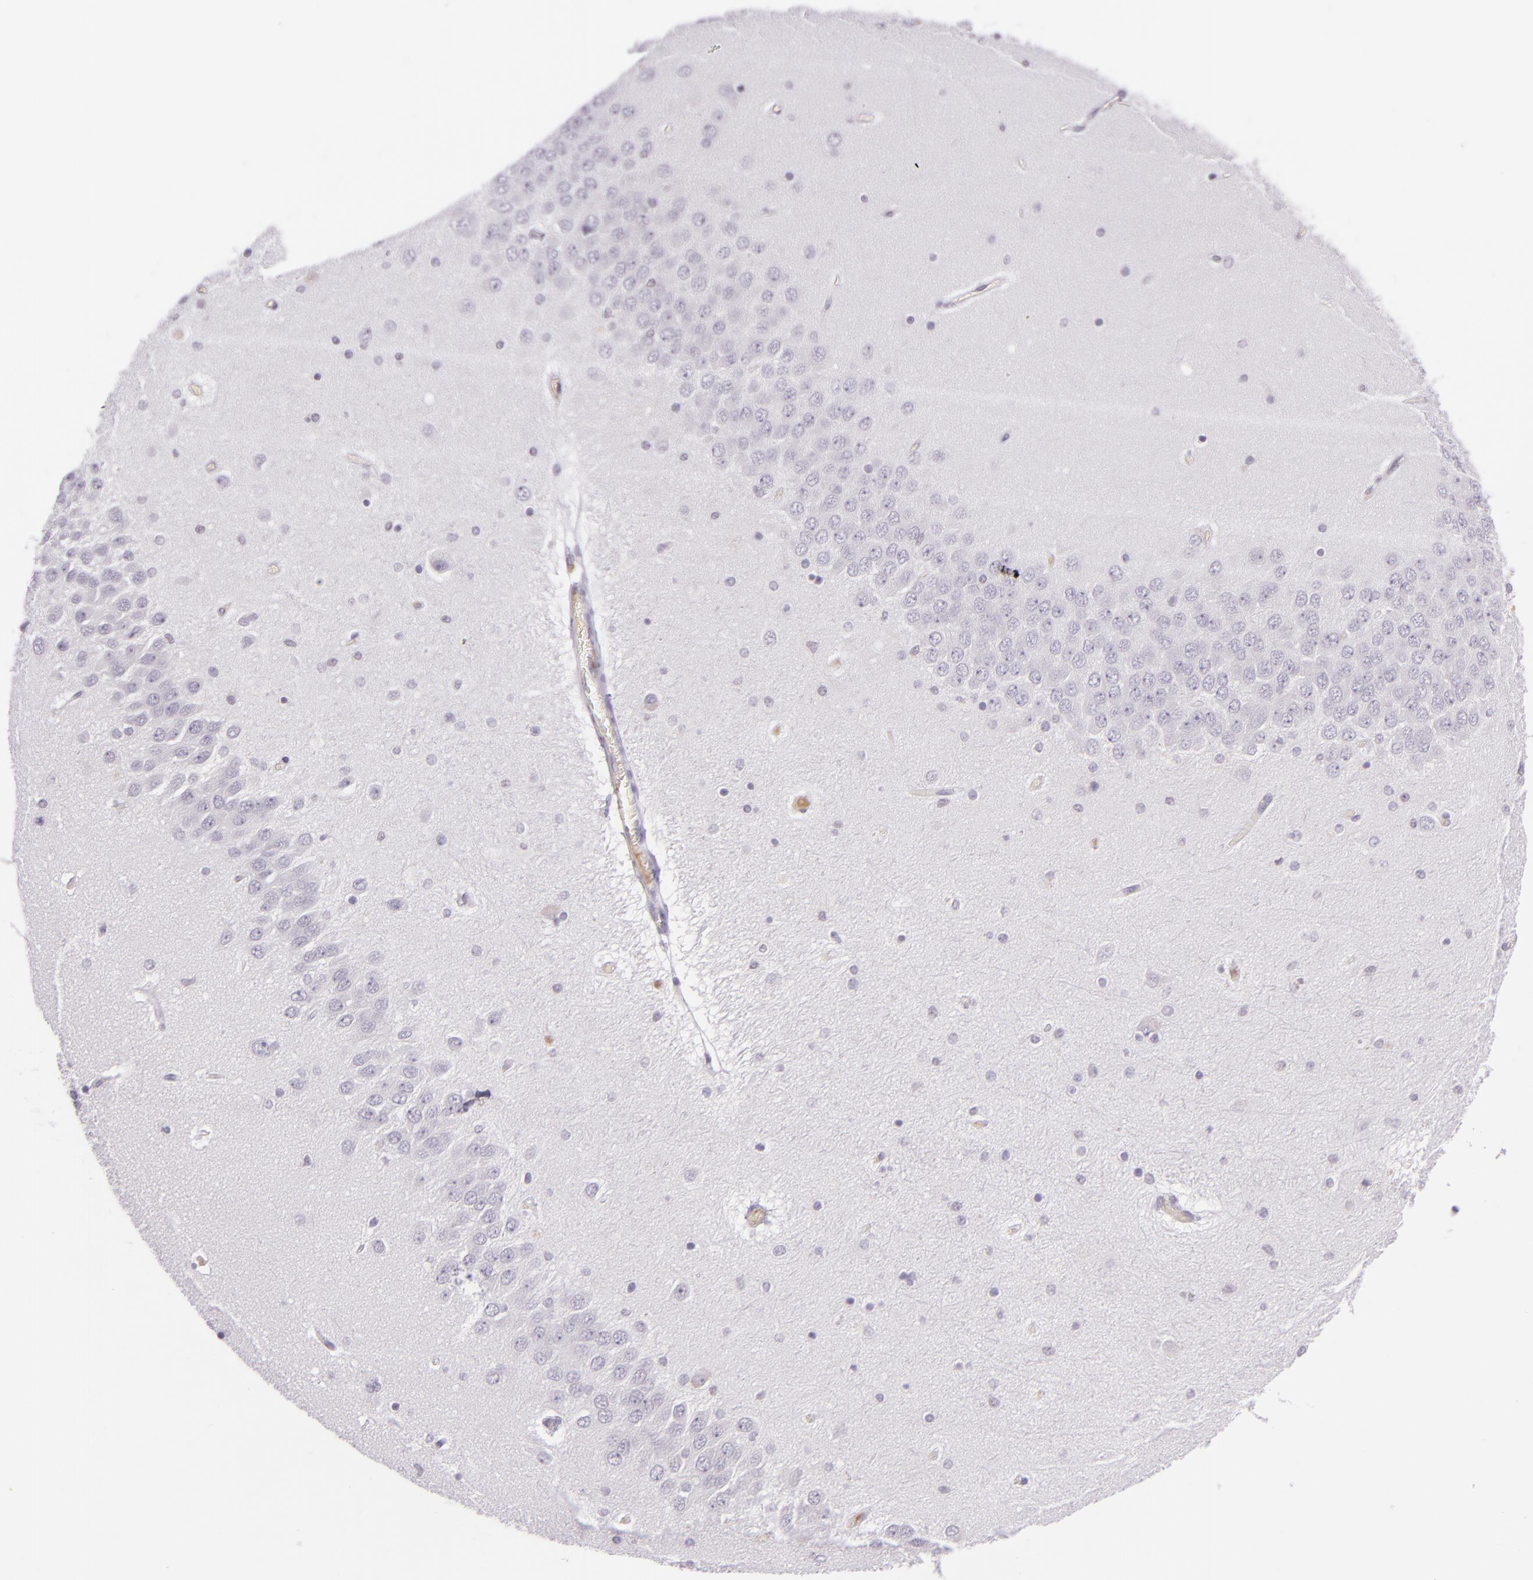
{"staining": {"intensity": "negative", "quantity": "none", "location": "none"}, "tissue": "hippocampus", "cell_type": "Glial cells", "image_type": "normal", "snomed": [{"axis": "morphology", "description": "Normal tissue, NOS"}, {"axis": "topography", "description": "Hippocampus"}], "caption": "This is an immunohistochemistry micrograph of benign hippocampus. There is no expression in glial cells.", "gene": "CHEK2", "patient": {"sex": "female", "age": 54}}